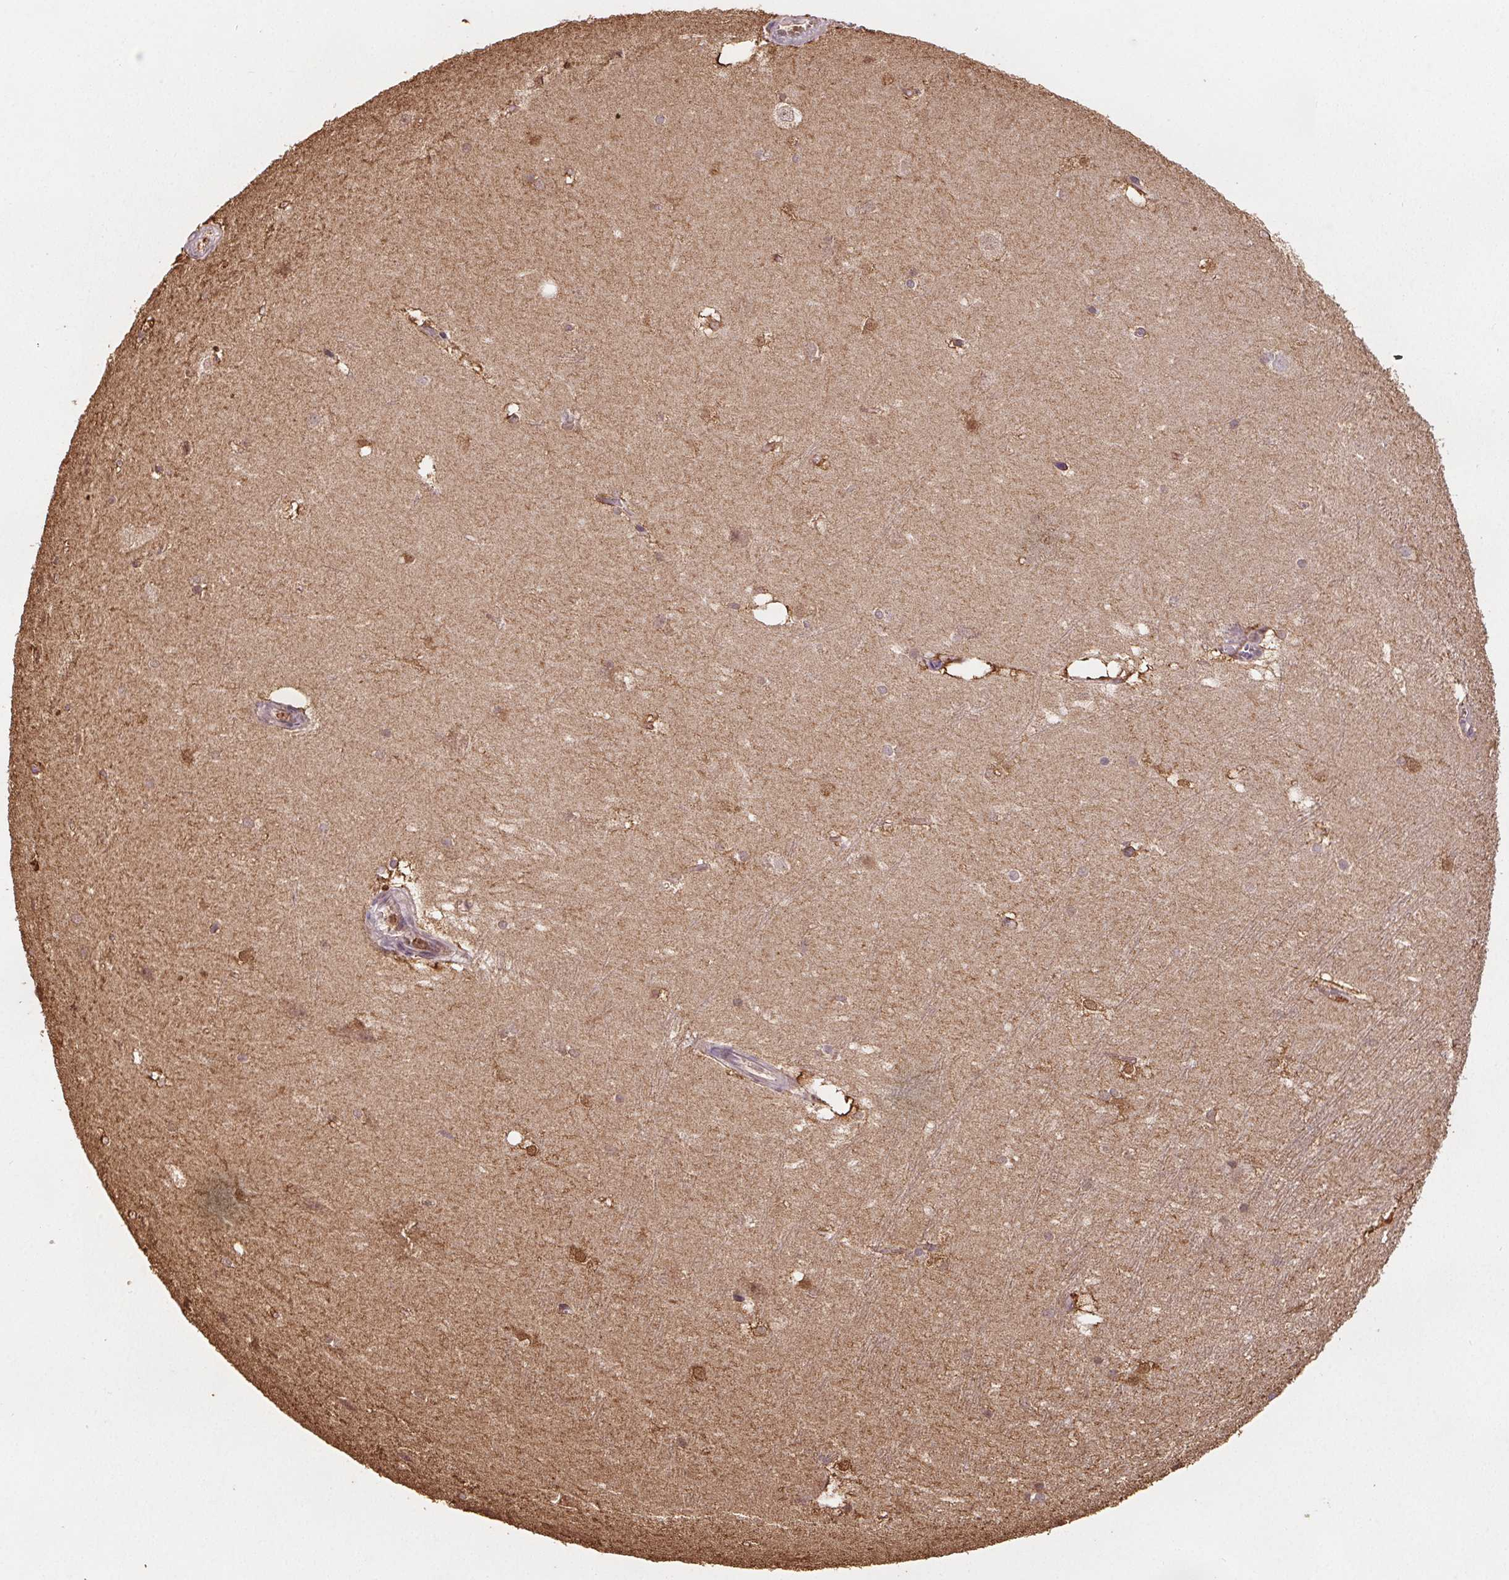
{"staining": {"intensity": "moderate", "quantity": "<25%", "location": "nuclear"}, "tissue": "hippocampus", "cell_type": "Glial cells", "image_type": "normal", "snomed": [{"axis": "morphology", "description": "Normal tissue, NOS"}, {"axis": "topography", "description": "Cerebral cortex"}, {"axis": "topography", "description": "Hippocampus"}], "caption": "IHC micrograph of benign human hippocampus stained for a protein (brown), which demonstrates low levels of moderate nuclear expression in about <25% of glial cells.", "gene": "ENO1", "patient": {"sex": "female", "age": 19}}